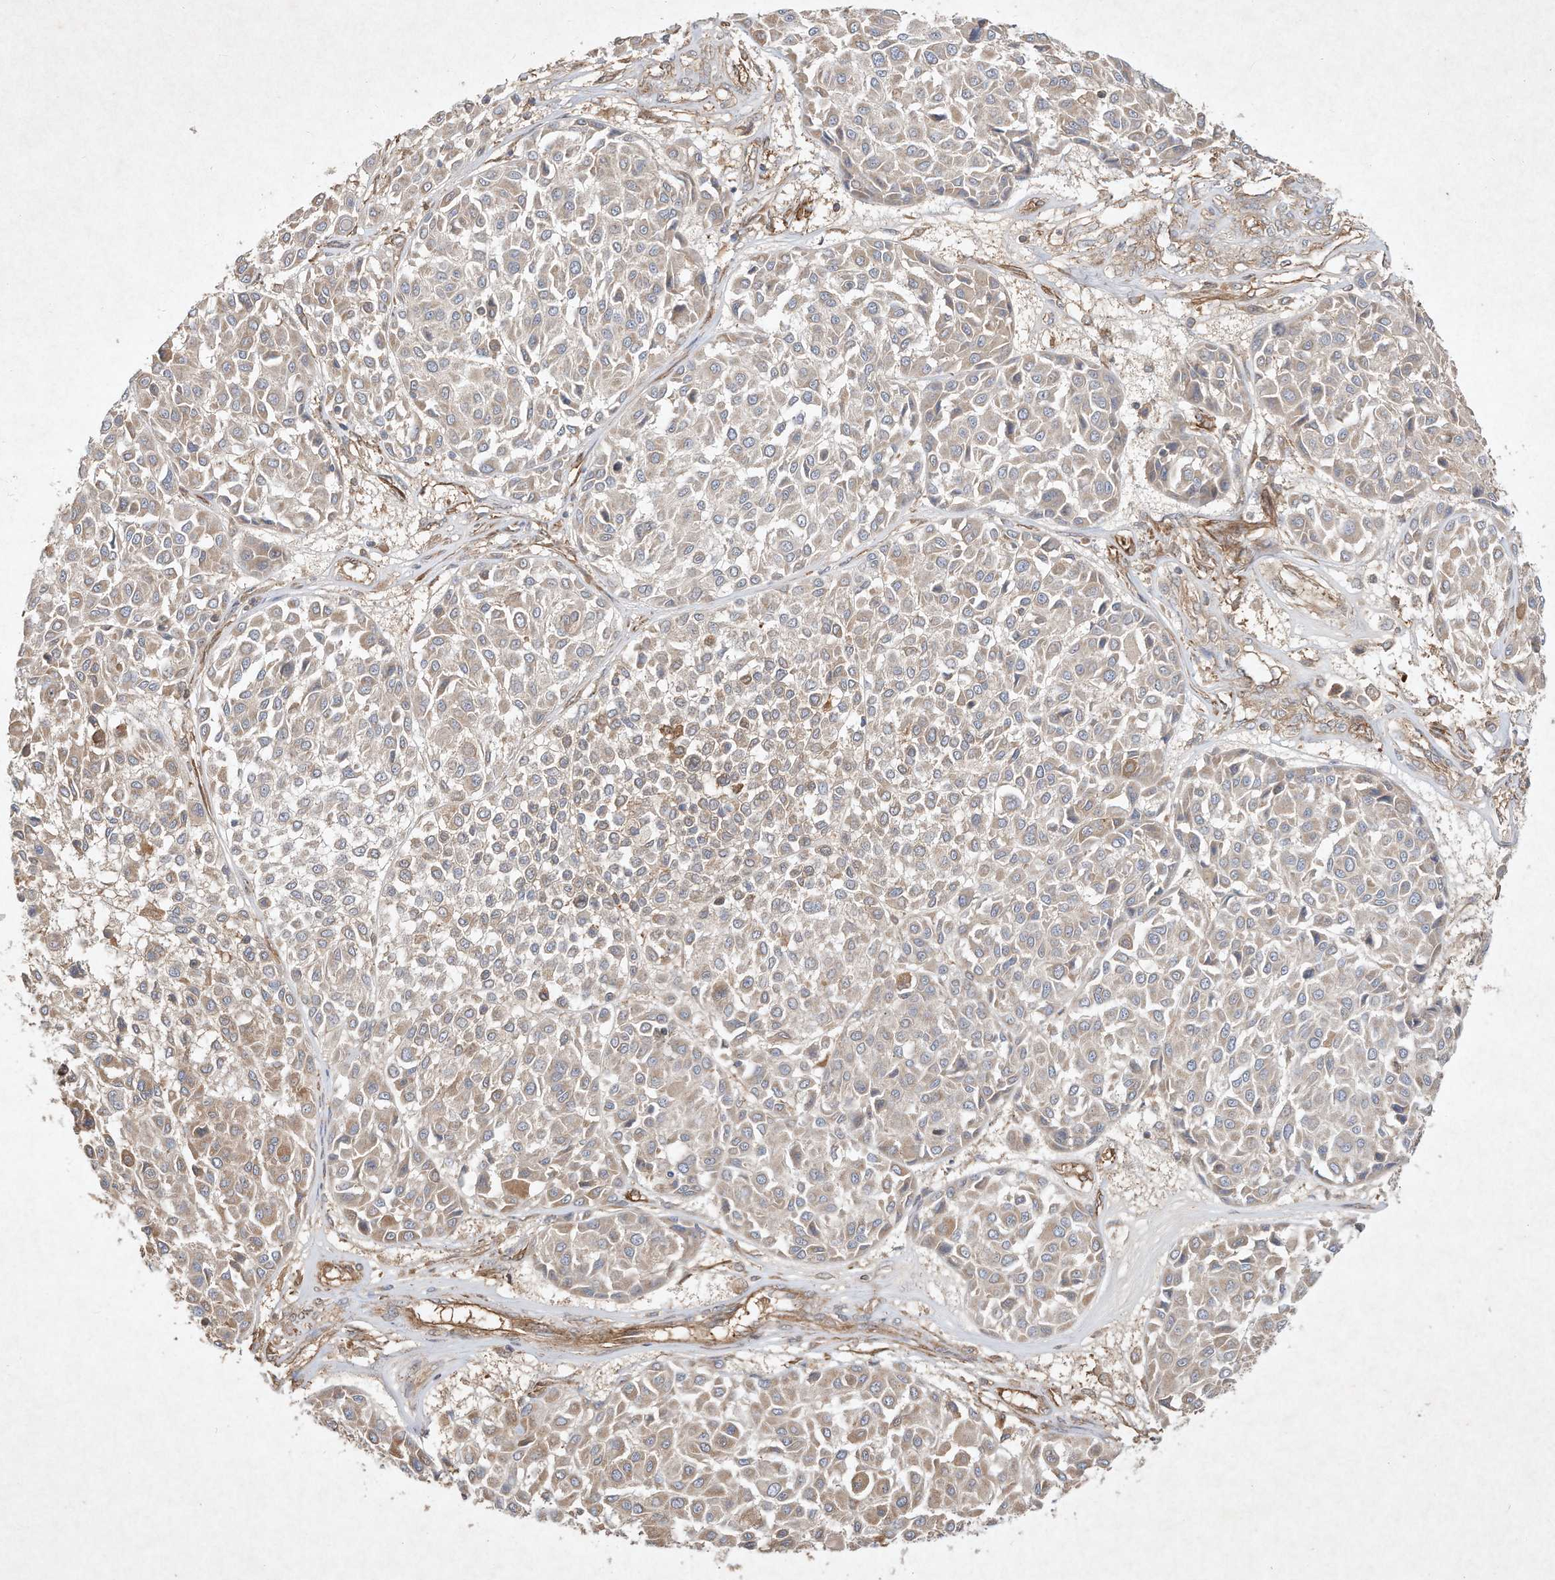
{"staining": {"intensity": "weak", "quantity": "25%-75%", "location": "cytoplasmic/membranous"}, "tissue": "melanoma", "cell_type": "Tumor cells", "image_type": "cancer", "snomed": [{"axis": "morphology", "description": "Malignant melanoma, Metastatic site"}, {"axis": "topography", "description": "Soft tissue"}], "caption": "DAB (3,3'-diaminobenzidine) immunohistochemical staining of human melanoma demonstrates weak cytoplasmic/membranous protein expression in approximately 25%-75% of tumor cells.", "gene": "HTR5A", "patient": {"sex": "male", "age": 41}}